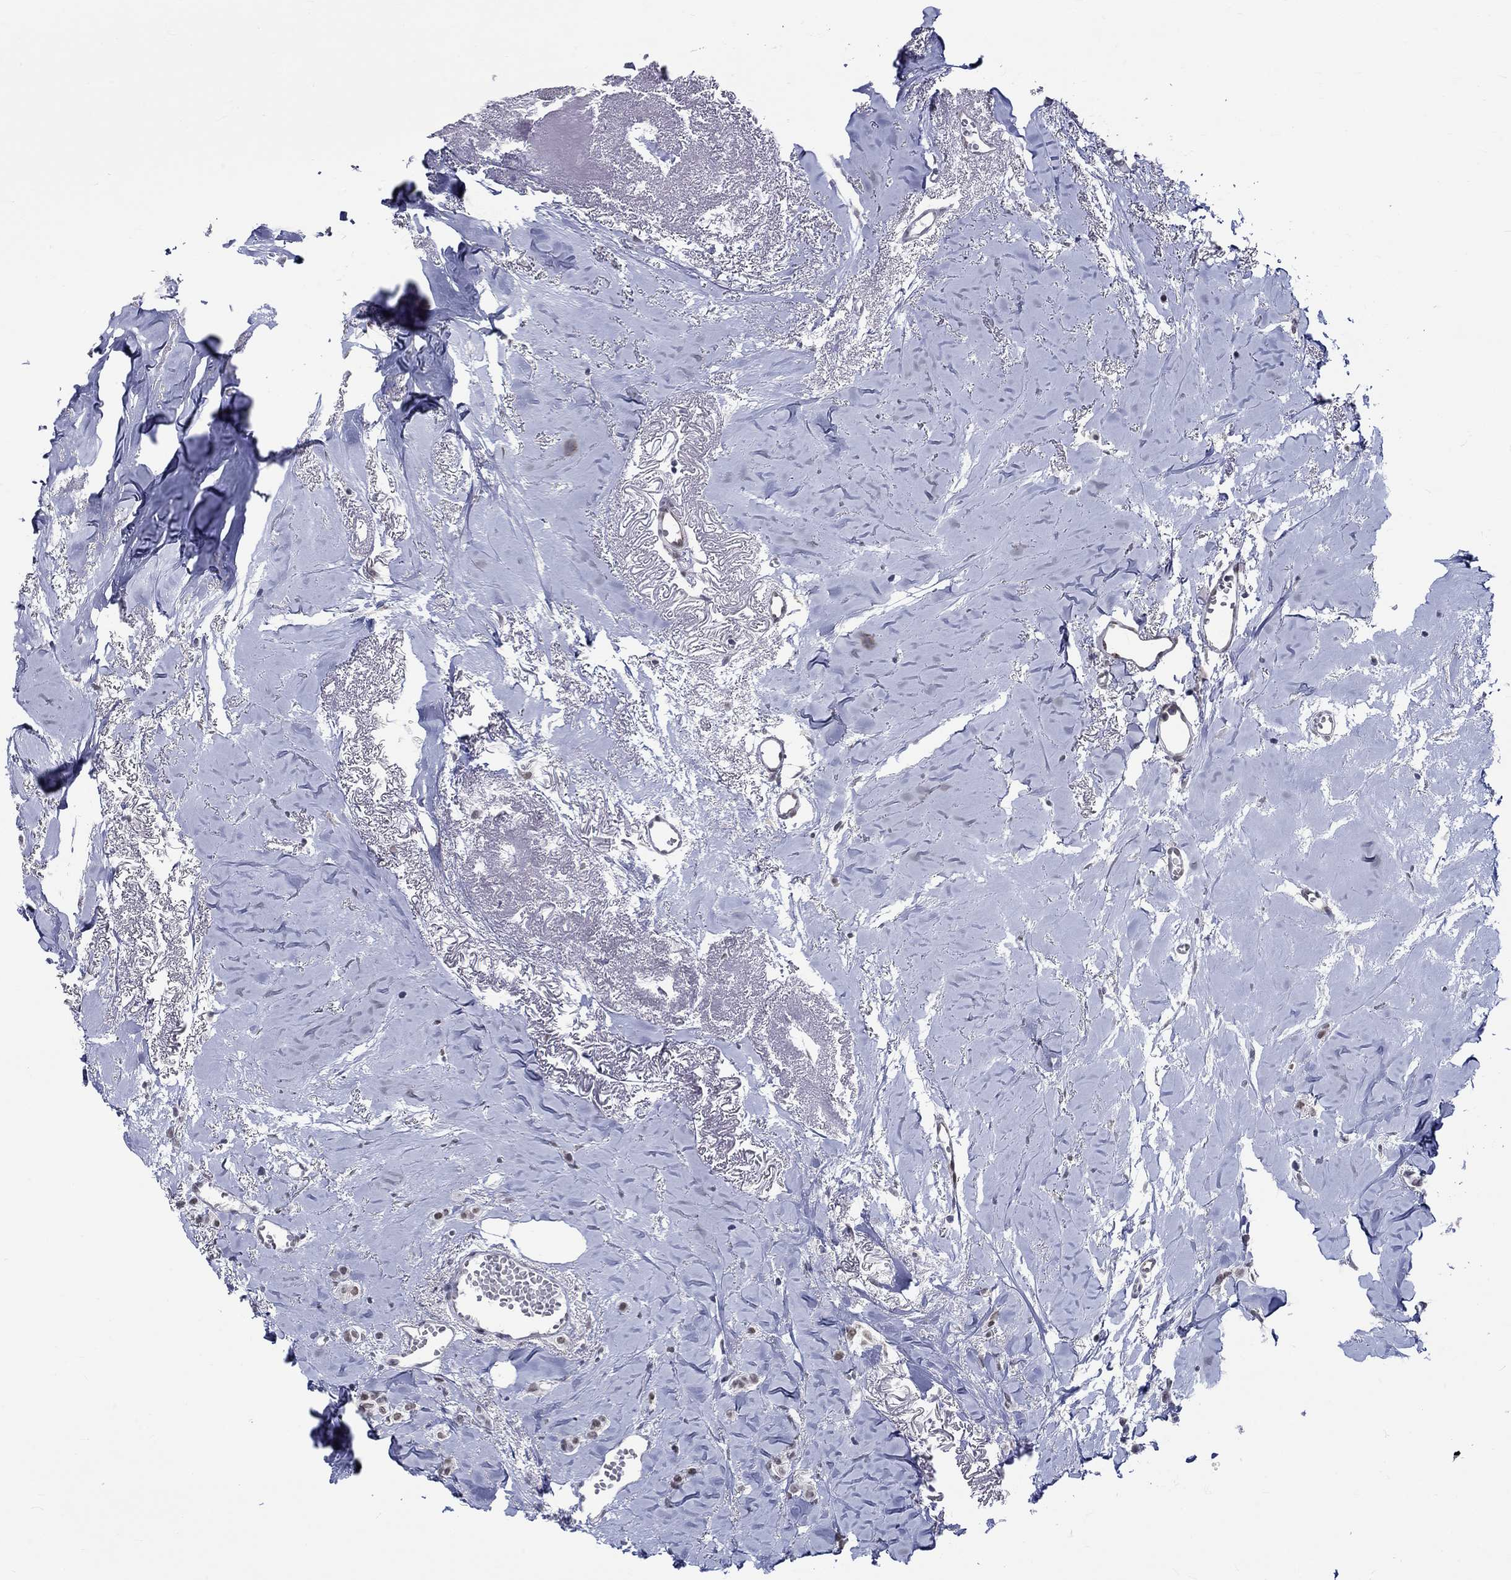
{"staining": {"intensity": "moderate", "quantity": "<25%", "location": "nuclear"}, "tissue": "breast cancer", "cell_type": "Tumor cells", "image_type": "cancer", "snomed": [{"axis": "morphology", "description": "Duct carcinoma"}, {"axis": "topography", "description": "Breast"}], "caption": "Immunohistochemical staining of breast infiltrating ductal carcinoma reveals moderate nuclear protein positivity in about <25% of tumor cells.", "gene": "ST6GALNAC1", "patient": {"sex": "female", "age": 85}}